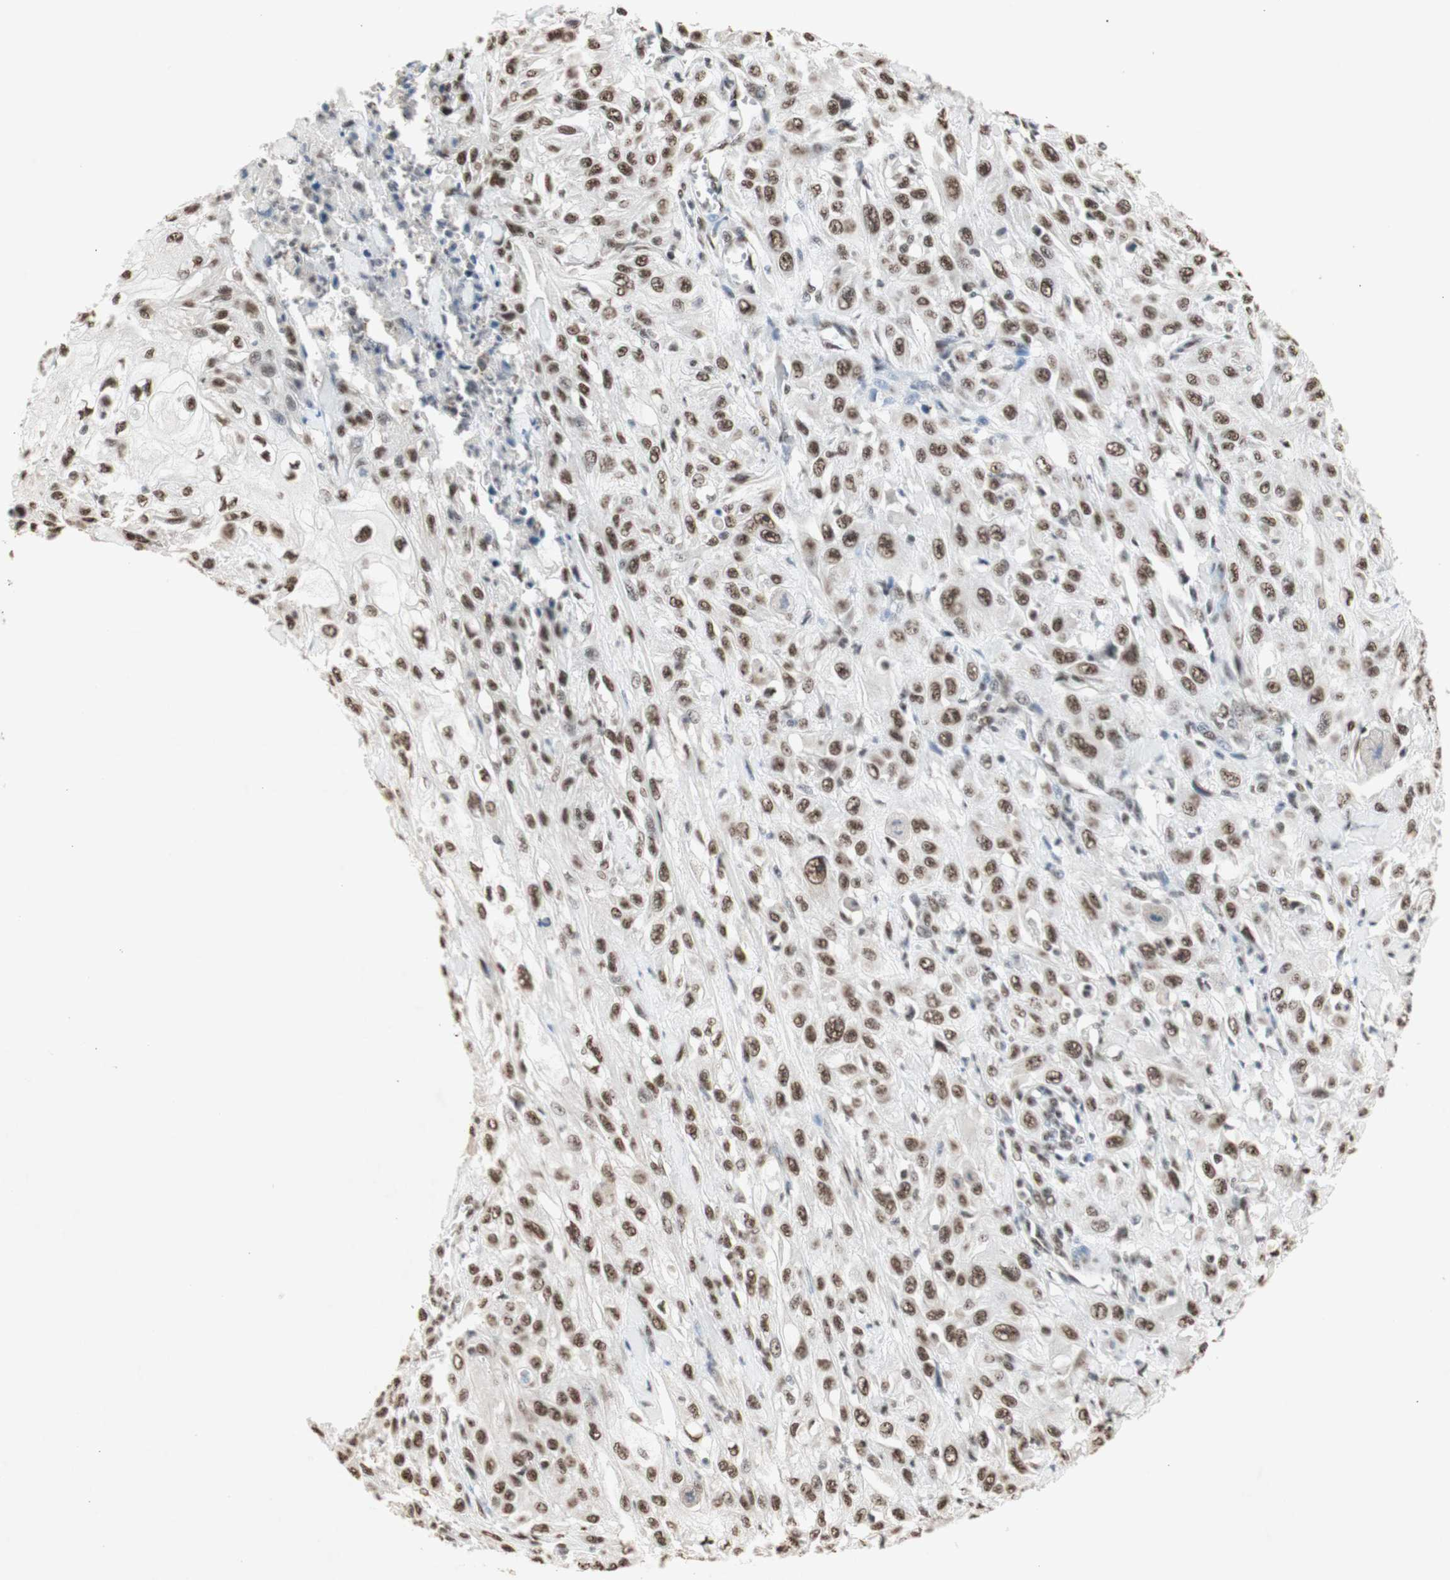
{"staining": {"intensity": "moderate", "quantity": ">75%", "location": "nuclear"}, "tissue": "skin cancer", "cell_type": "Tumor cells", "image_type": "cancer", "snomed": [{"axis": "morphology", "description": "Squamous cell carcinoma, NOS"}, {"axis": "morphology", "description": "Squamous cell carcinoma, metastatic, NOS"}, {"axis": "topography", "description": "Skin"}, {"axis": "topography", "description": "Lymph node"}], "caption": "IHC staining of metastatic squamous cell carcinoma (skin), which shows medium levels of moderate nuclear positivity in about >75% of tumor cells indicating moderate nuclear protein expression. The staining was performed using DAB (brown) for protein detection and nuclei were counterstained in hematoxylin (blue).", "gene": "SNRPB", "patient": {"sex": "male", "age": 75}}